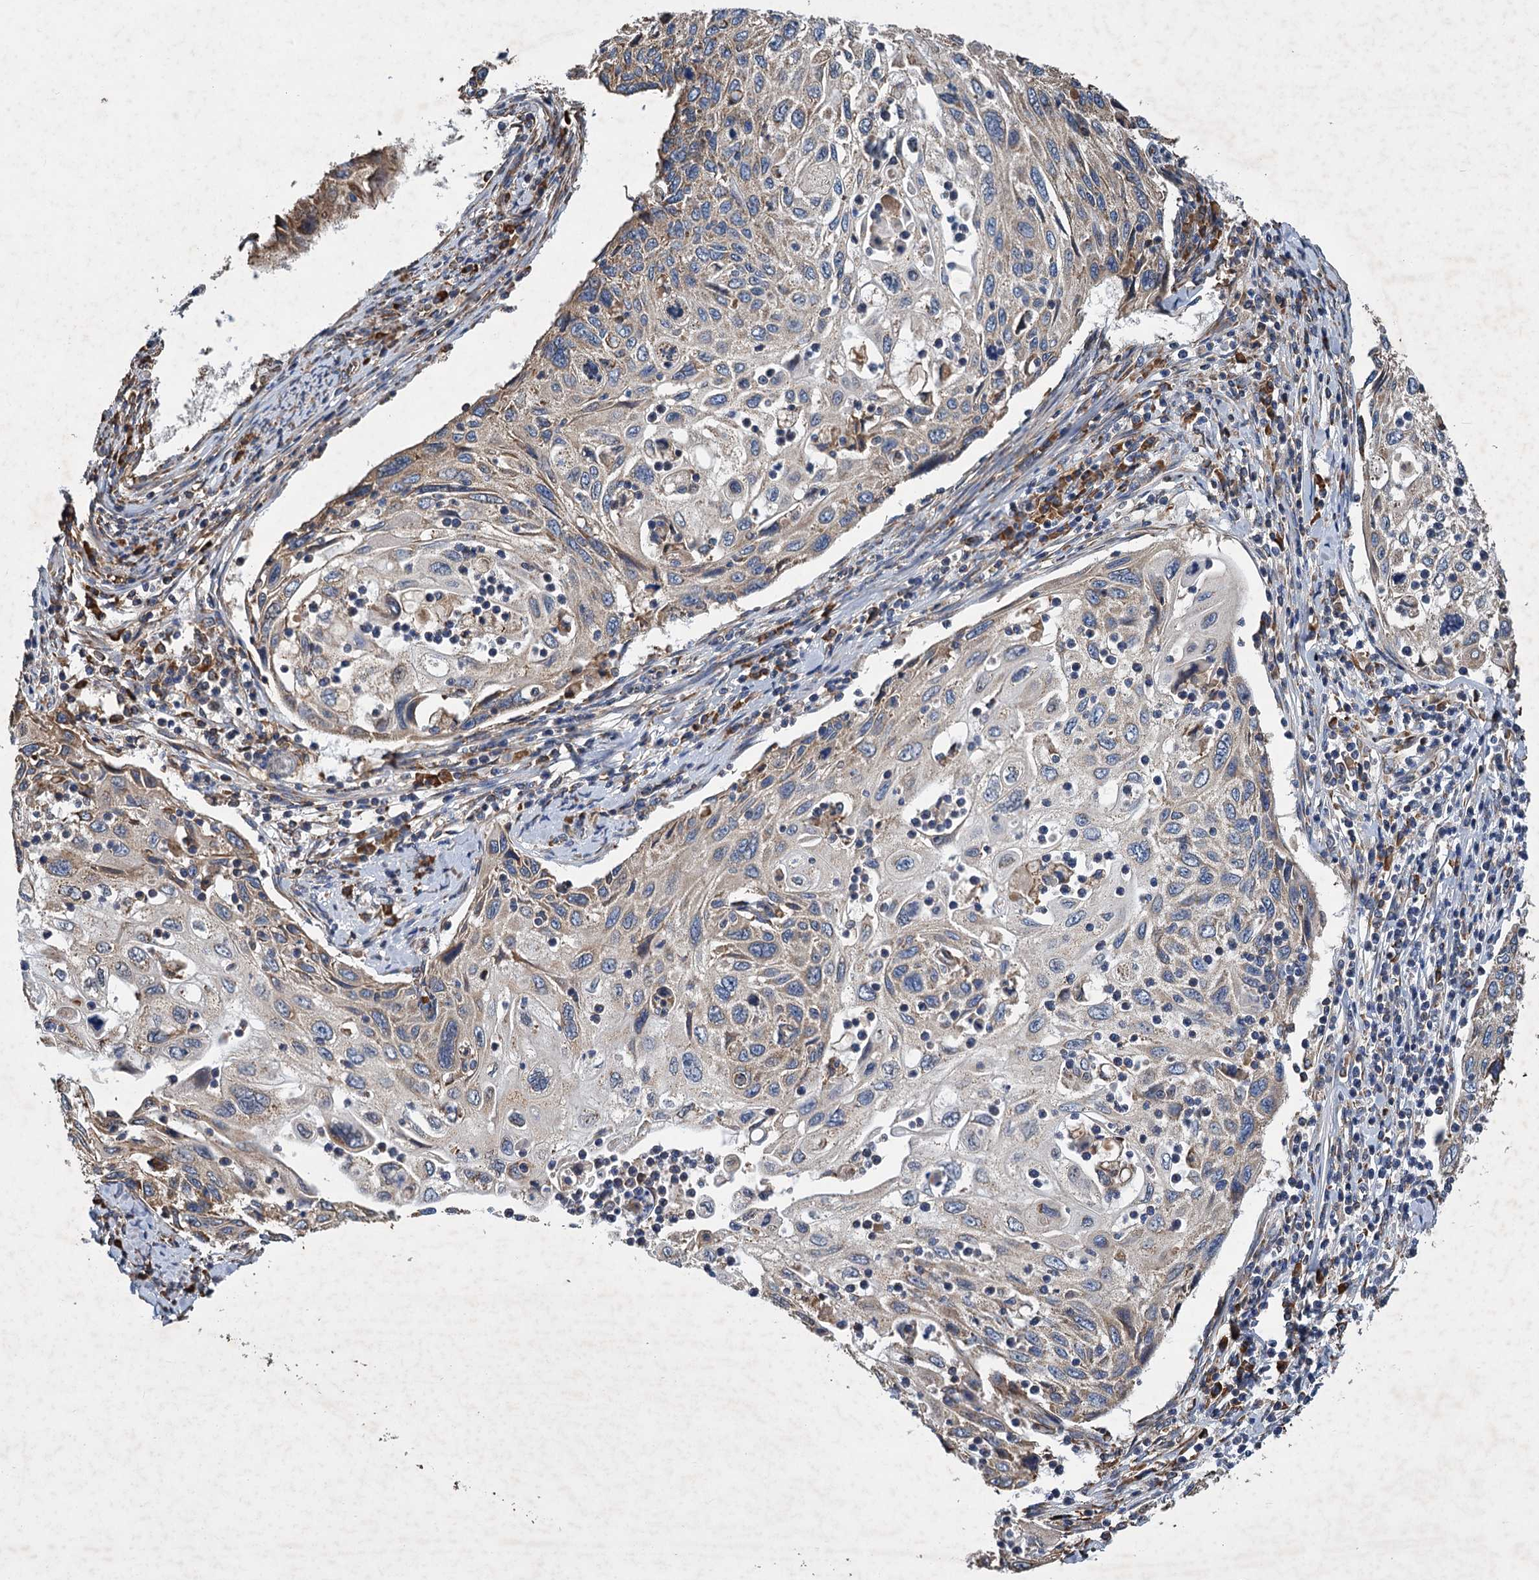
{"staining": {"intensity": "weak", "quantity": "25%-75%", "location": "cytoplasmic/membranous"}, "tissue": "cervical cancer", "cell_type": "Tumor cells", "image_type": "cancer", "snomed": [{"axis": "morphology", "description": "Squamous cell carcinoma, NOS"}, {"axis": "topography", "description": "Cervix"}], "caption": "Tumor cells demonstrate low levels of weak cytoplasmic/membranous staining in approximately 25%-75% of cells in human cervical squamous cell carcinoma.", "gene": "LINS1", "patient": {"sex": "female", "age": 70}}